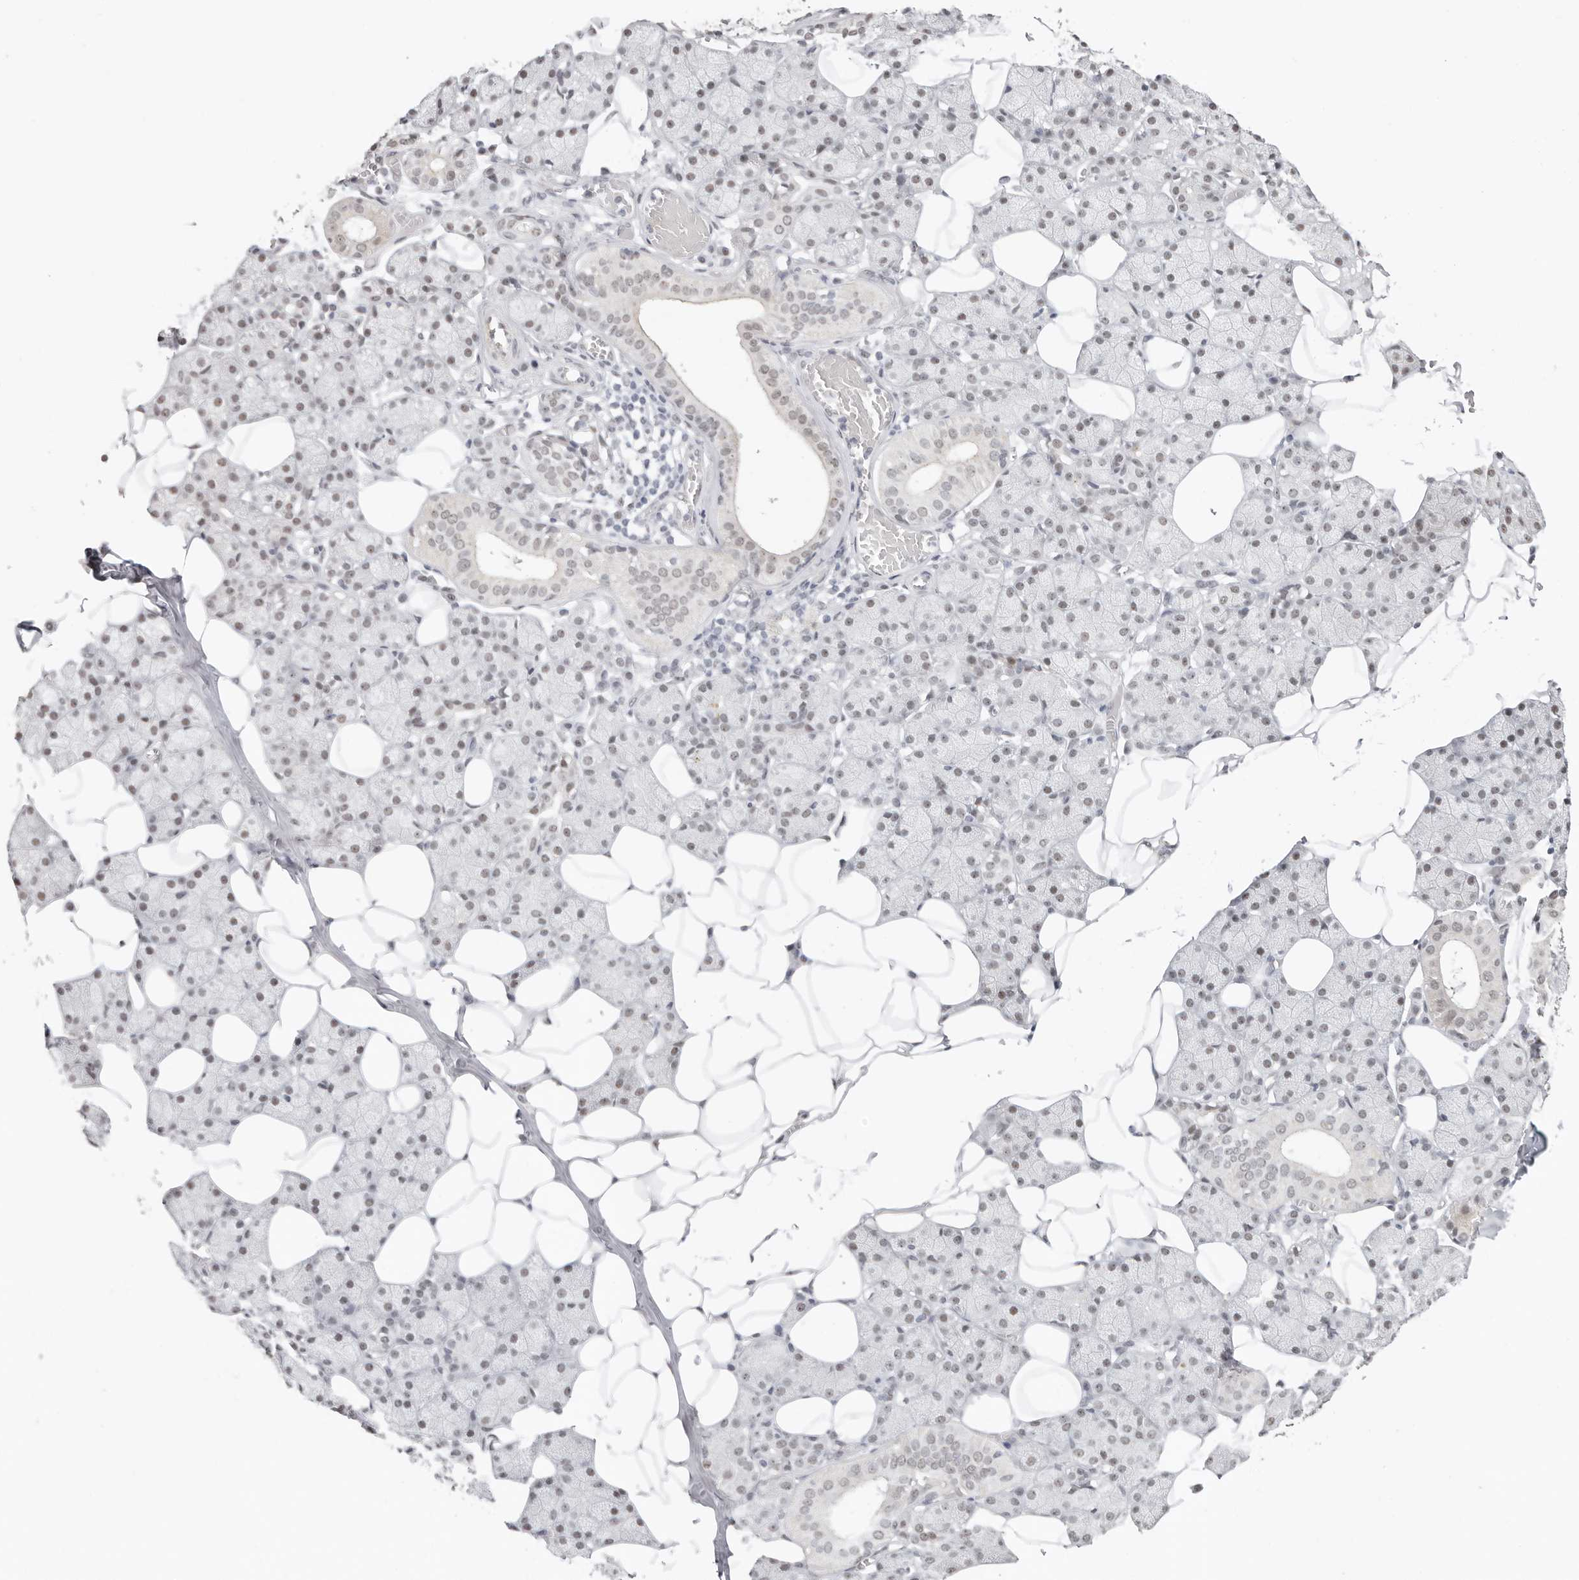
{"staining": {"intensity": "moderate", "quantity": "<25%", "location": "cytoplasmic/membranous"}, "tissue": "salivary gland", "cell_type": "Glandular cells", "image_type": "normal", "snomed": [{"axis": "morphology", "description": "Normal tissue, NOS"}, {"axis": "topography", "description": "Salivary gland"}], "caption": "Protein staining exhibits moderate cytoplasmic/membranous expression in approximately <25% of glandular cells in normal salivary gland.", "gene": "LARP7", "patient": {"sex": "female", "age": 33}}